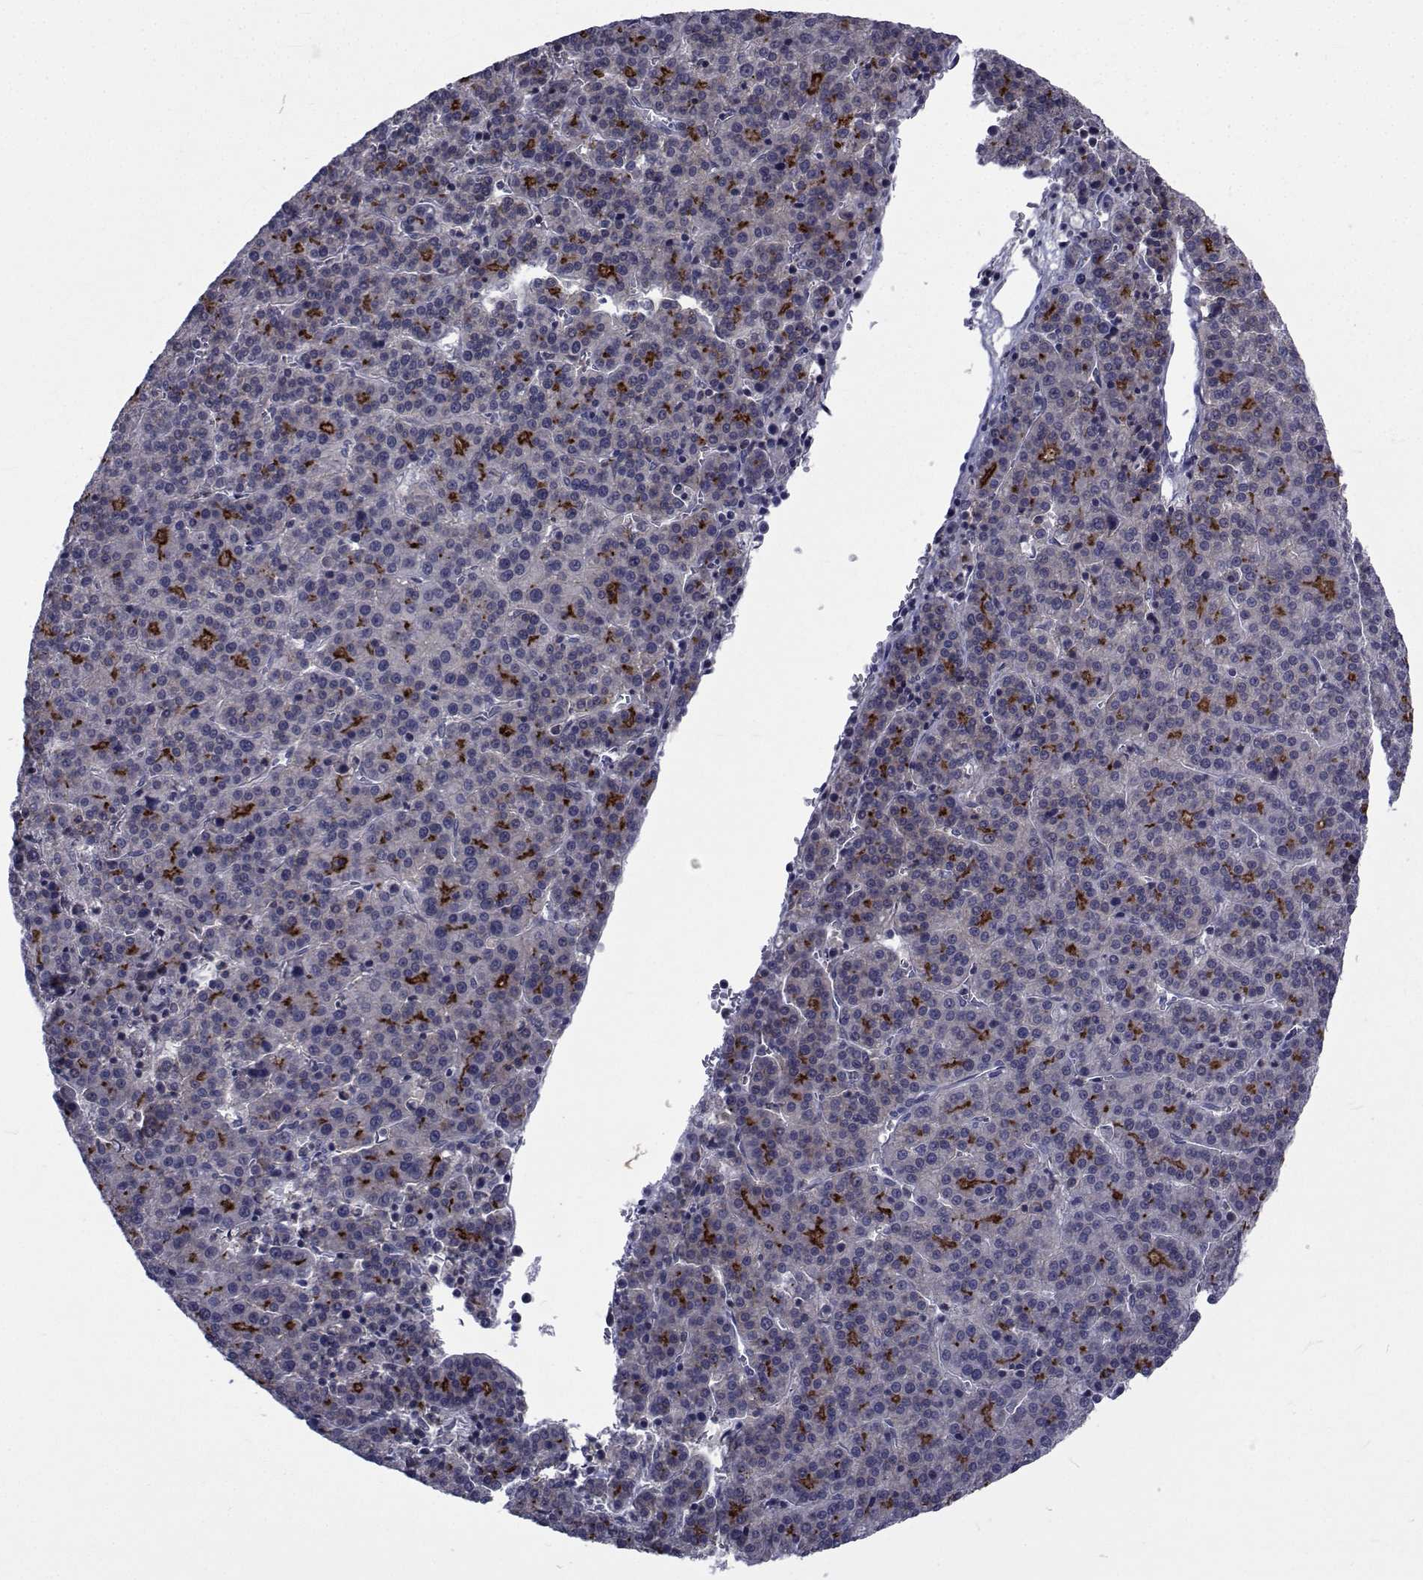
{"staining": {"intensity": "strong", "quantity": "25%-75%", "location": "cytoplasmic/membranous"}, "tissue": "liver cancer", "cell_type": "Tumor cells", "image_type": "cancer", "snomed": [{"axis": "morphology", "description": "Carcinoma, Hepatocellular, NOS"}, {"axis": "topography", "description": "Liver"}], "caption": "This micrograph reveals immunohistochemistry (IHC) staining of liver cancer (hepatocellular carcinoma), with high strong cytoplasmic/membranous staining in approximately 25%-75% of tumor cells.", "gene": "SLC30A10", "patient": {"sex": "female", "age": 58}}